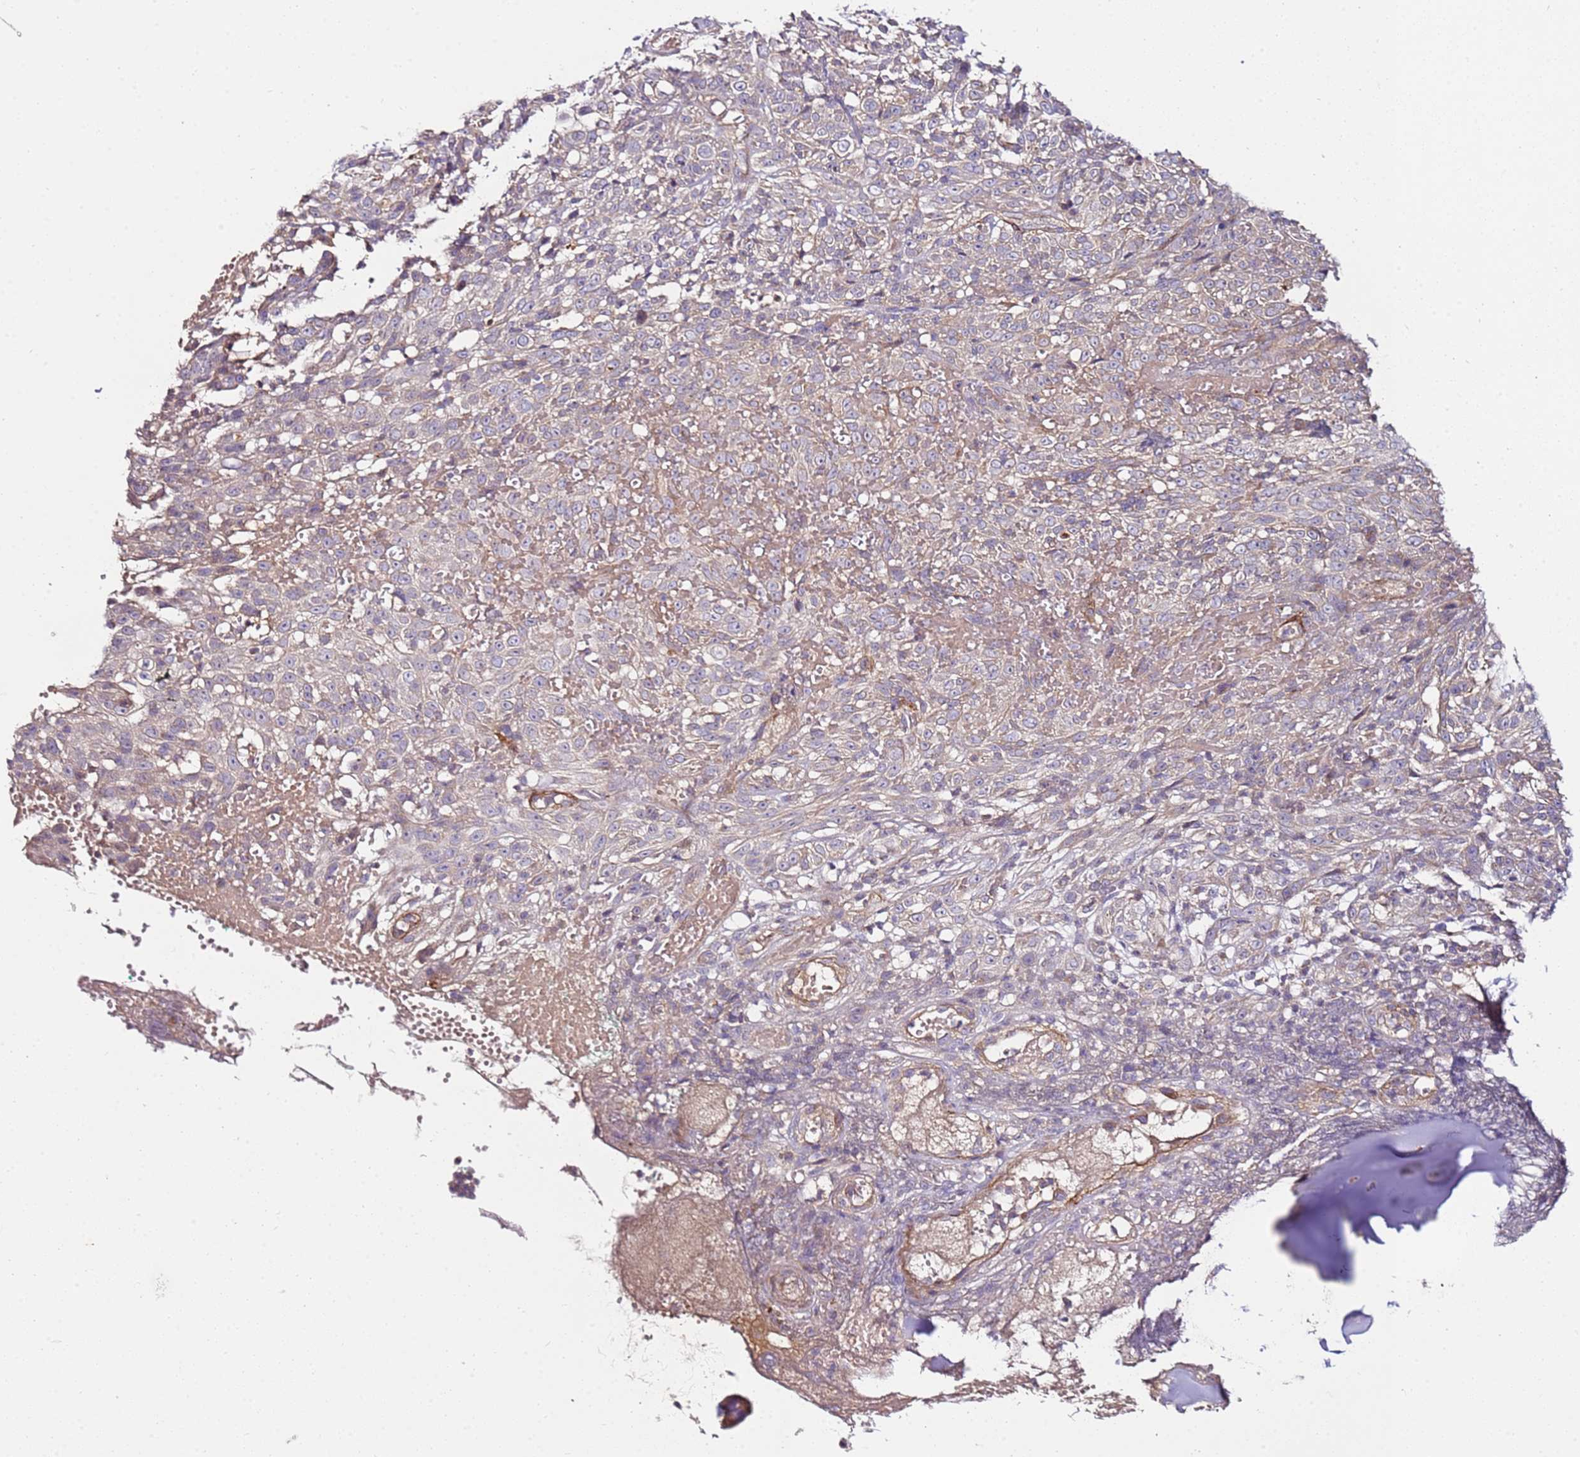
{"staining": {"intensity": "weak", "quantity": "<25%", "location": "cytoplasmic/membranous"}, "tissue": "adipose tissue", "cell_type": "Adipocytes", "image_type": "normal", "snomed": [{"axis": "morphology", "description": "Normal tissue, NOS"}, {"axis": "morphology", "description": "Basal cell carcinoma"}, {"axis": "topography", "description": "Cartilage tissue"}, {"axis": "topography", "description": "Nasopharynx"}, {"axis": "topography", "description": "Oral tissue"}], "caption": "This is a histopathology image of immunohistochemistry staining of benign adipose tissue, which shows no staining in adipocytes.", "gene": "KRTAP21", "patient": {"sex": "female", "age": 77}}